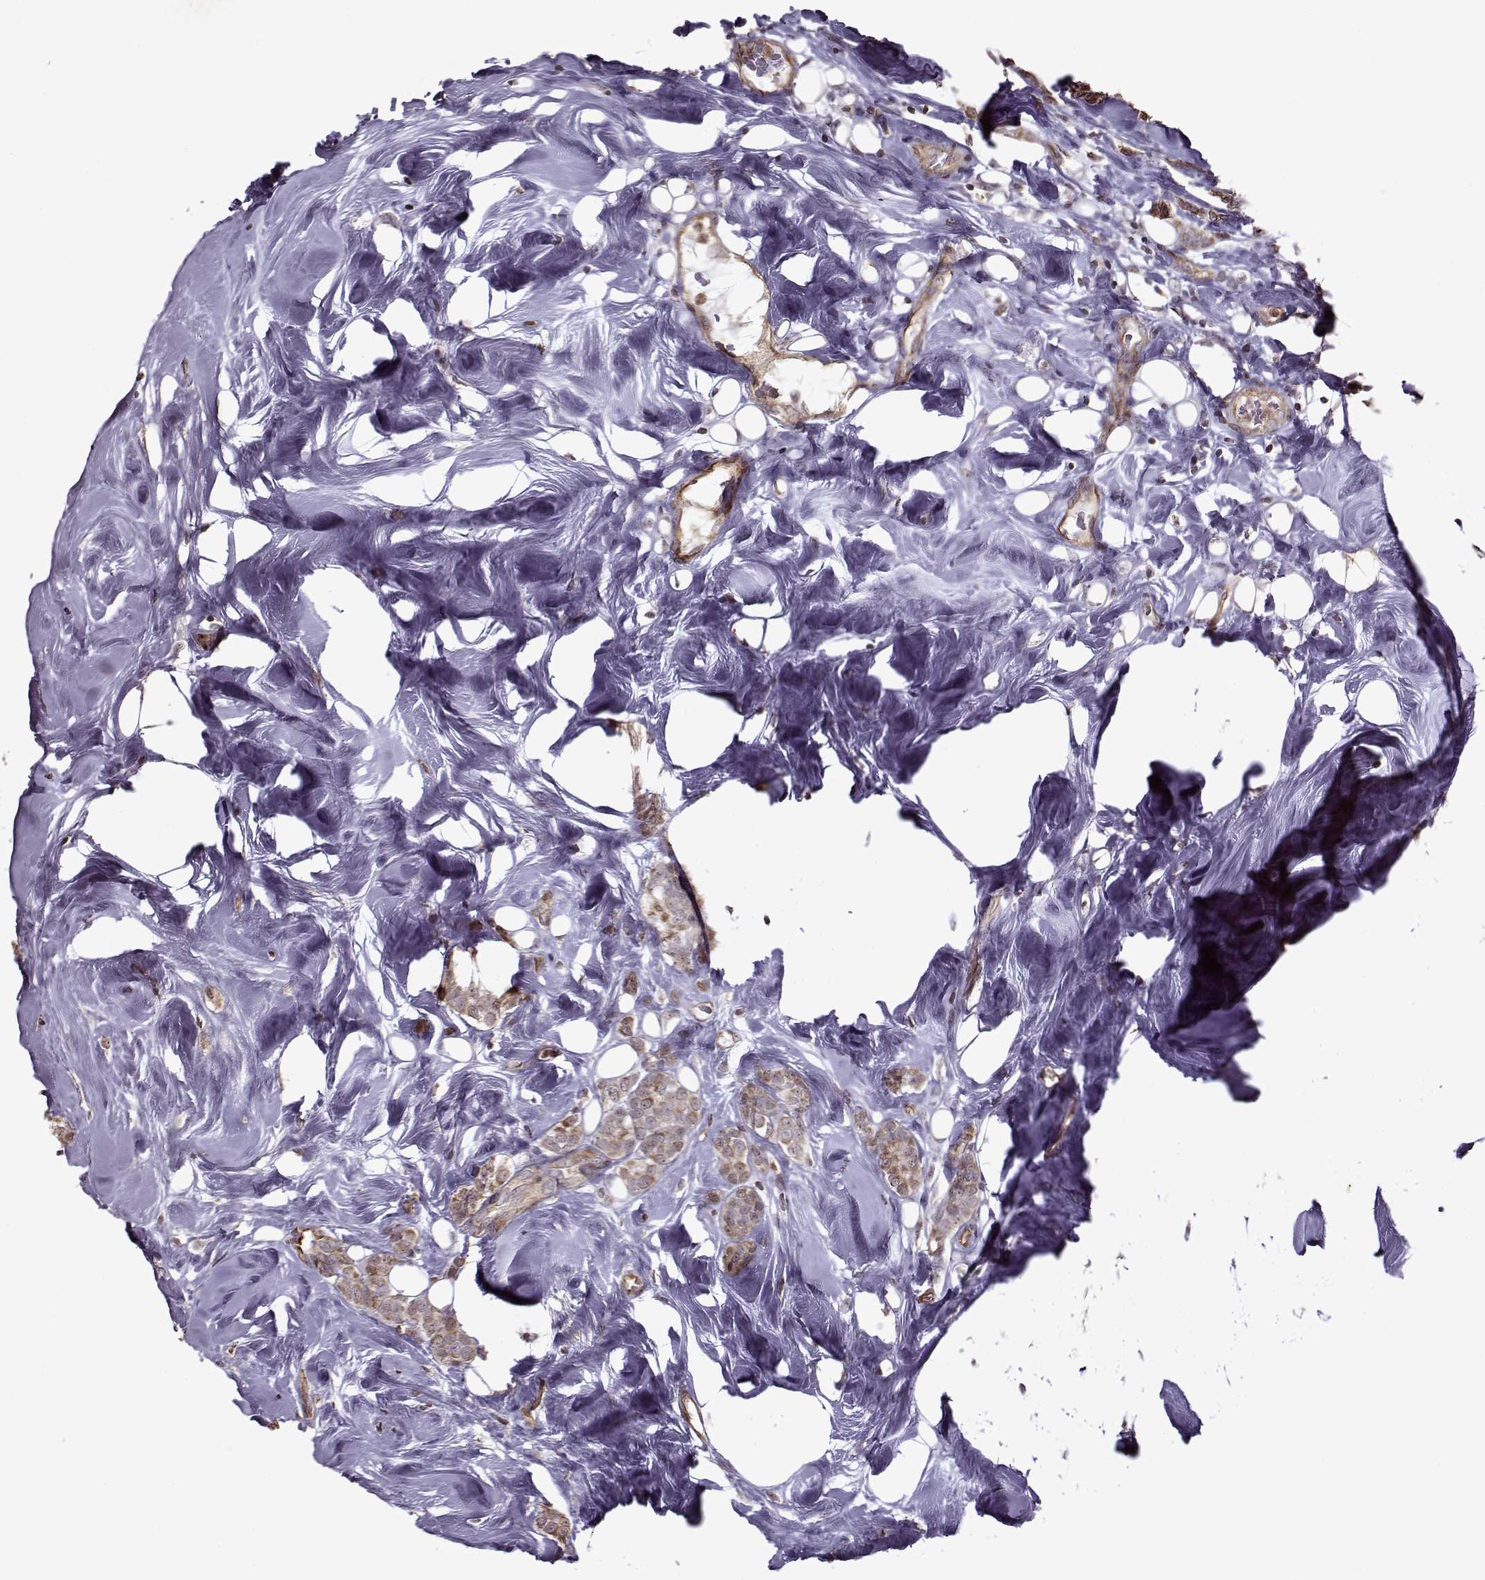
{"staining": {"intensity": "moderate", "quantity": ">75%", "location": "cytoplasmic/membranous"}, "tissue": "breast cancer", "cell_type": "Tumor cells", "image_type": "cancer", "snomed": [{"axis": "morphology", "description": "Lobular carcinoma"}, {"axis": "topography", "description": "Breast"}], "caption": "Breast cancer was stained to show a protein in brown. There is medium levels of moderate cytoplasmic/membranous positivity in about >75% of tumor cells.", "gene": "KRT9", "patient": {"sex": "female", "age": 49}}